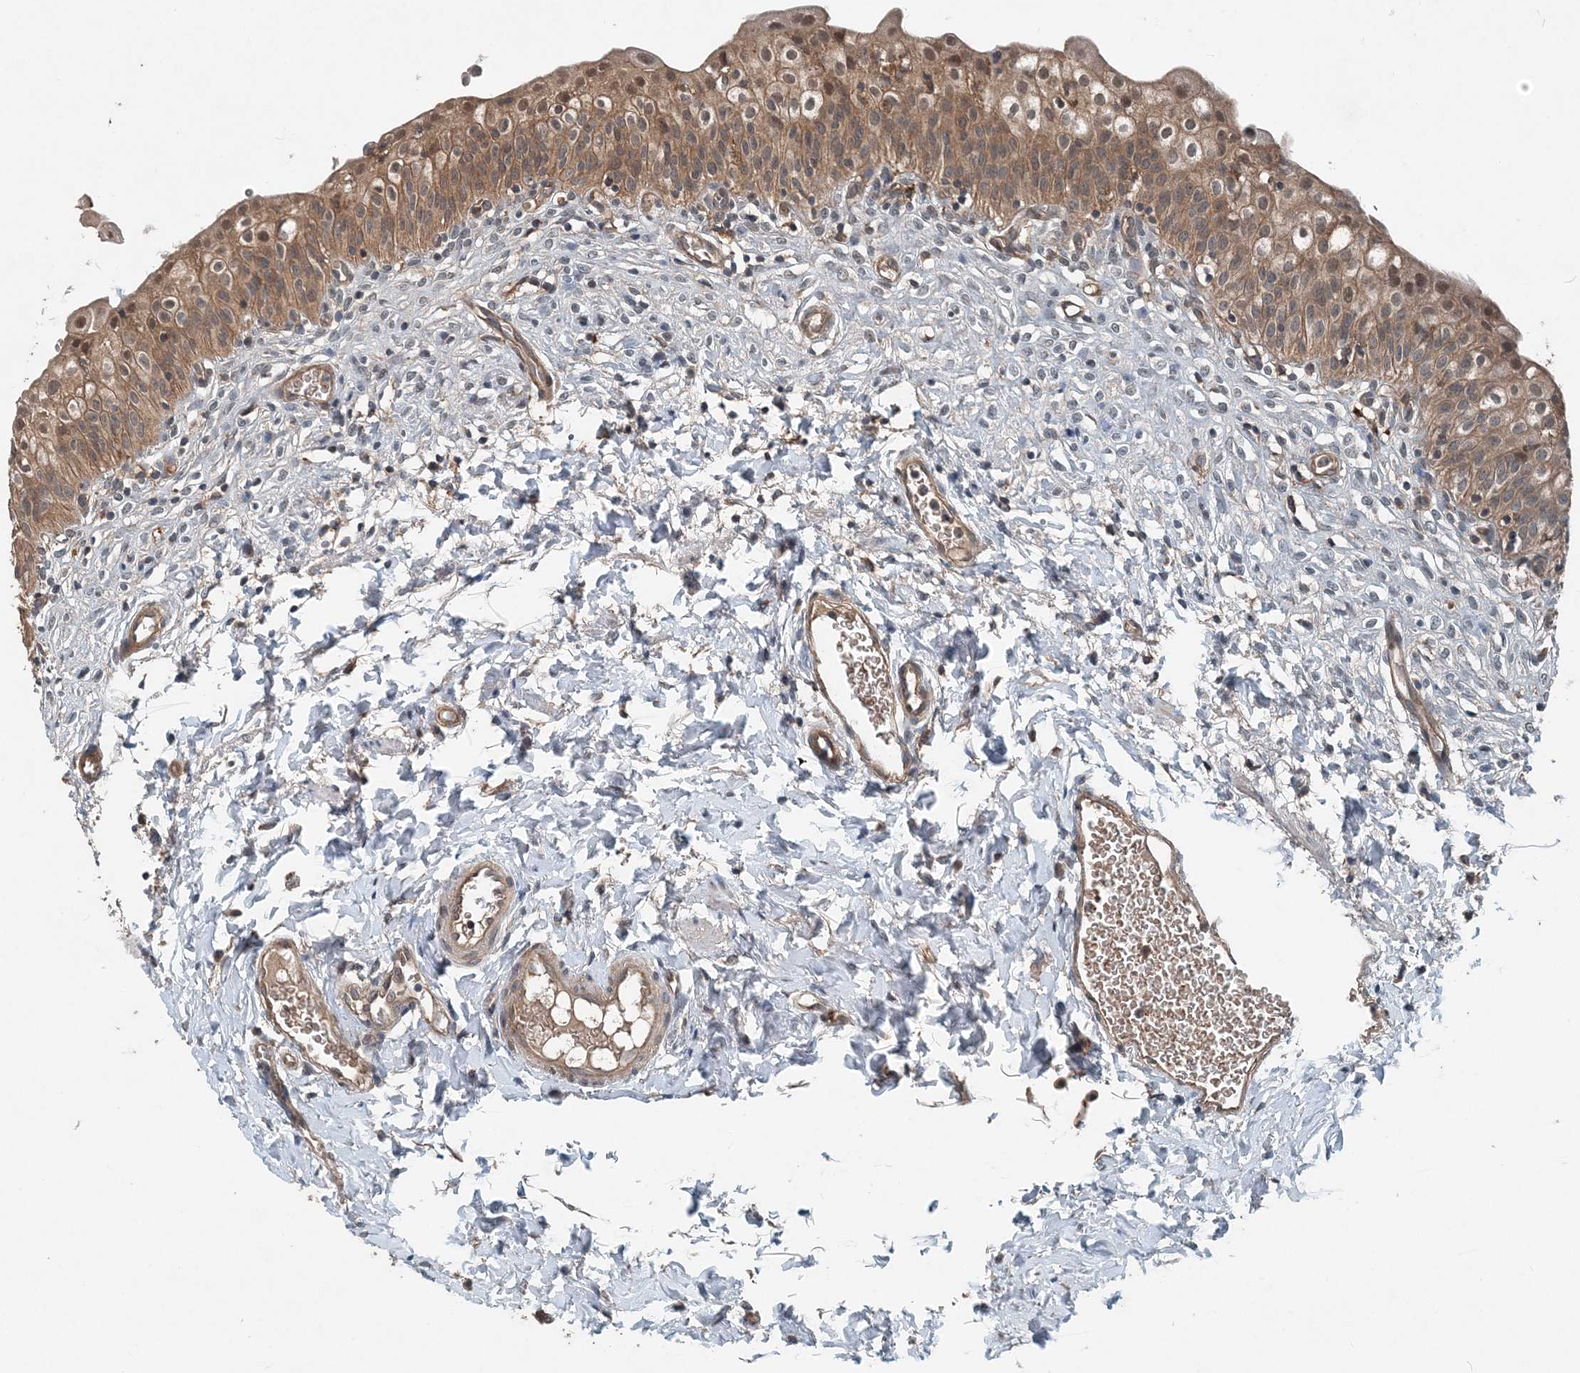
{"staining": {"intensity": "moderate", "quantity": "25%-75%", "location": "cytoplasmic/membranous,nuclear"}, "tissue": "urinary bladder", "cell_type": "Urothelial cells", "image_type": "normal", "snomed": [{"axis": "morphology", "description": "Normal tissue, NOS"}, {"axis": "topography", "description": "Urinary bladder"}], "caption": "Normal urinary bladder demonstrates moderate cytoplasmic/membranous,nuclear staining in about 25%-75% of urothelial cells.", "gene": "SMPD3", "patient": {"sex": "male", "age": 55}}